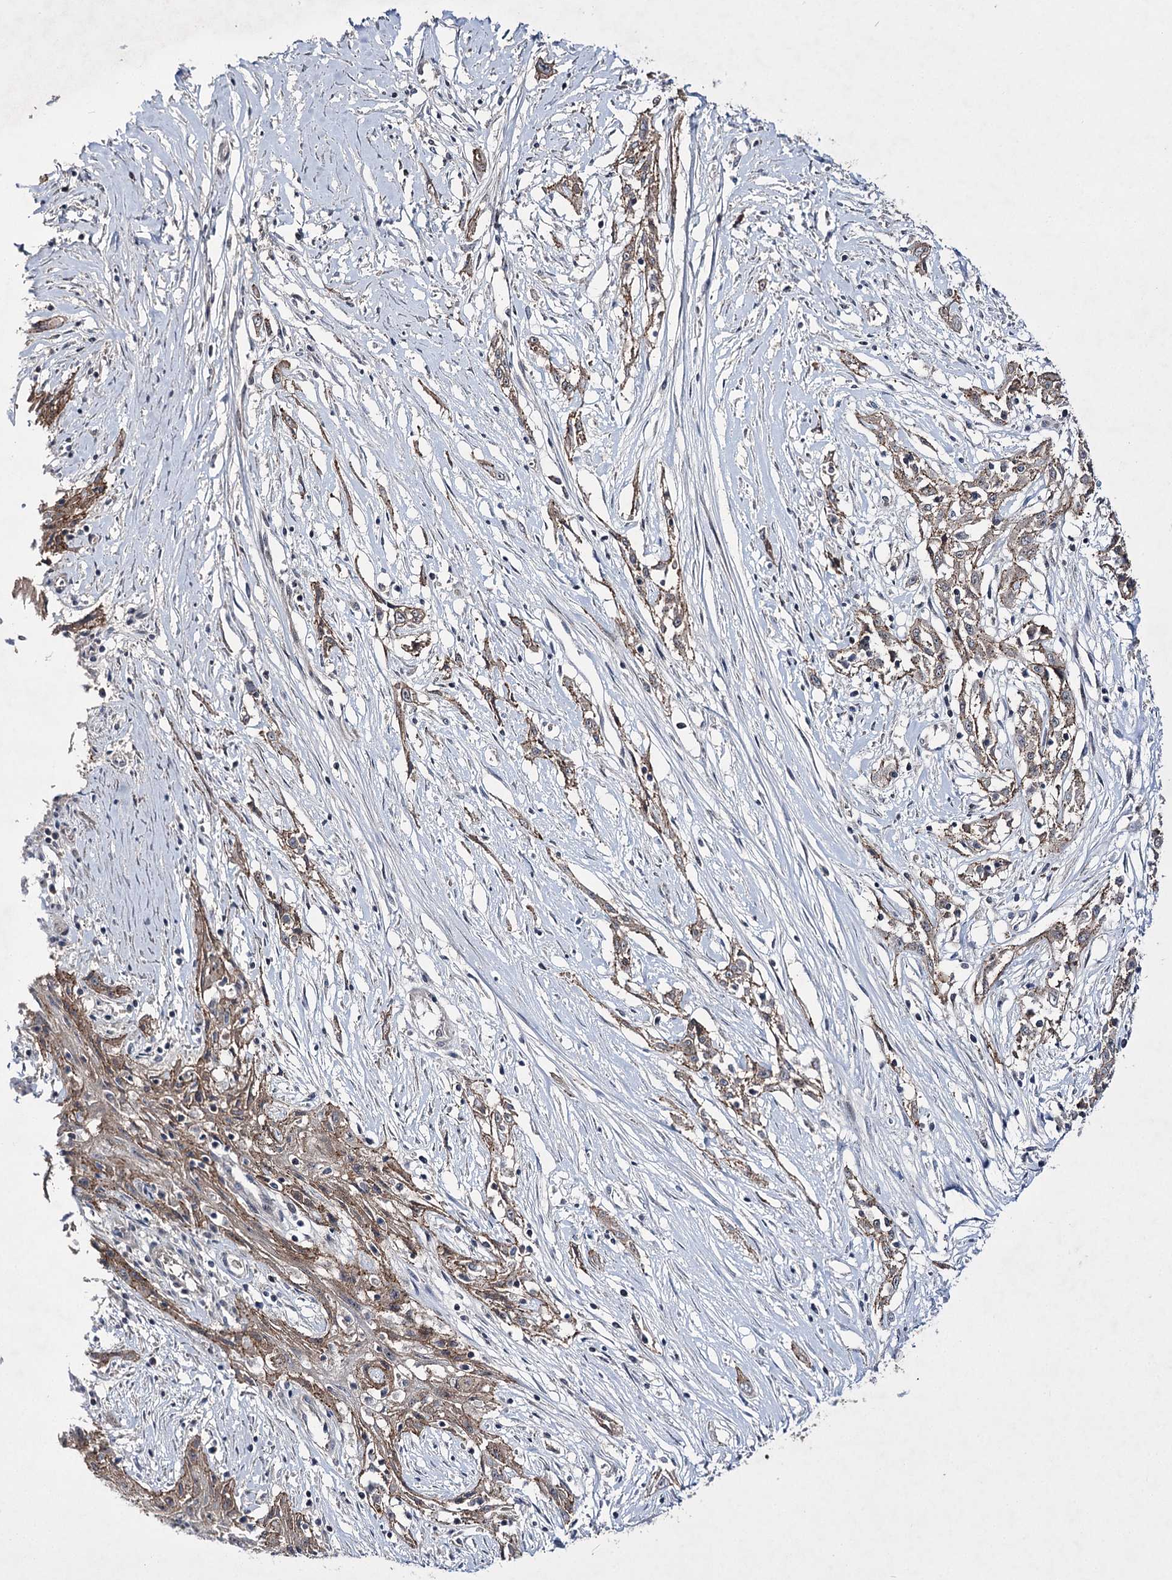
{"staining": {"intensity": "moderate", "quantity": "25%-75%", "location": "cytoplasmic/membranous"}, "tissue": "skin cancer", "cell_type": "Tumor cells", "image_type": "cancer", "snomed": [{"axis": "morphology", "description": "Squamous cell carcinoma, NOS"}, {"axis": "morphology", "description": "Squamous cell carcinoma, metastatic, NOS"}, {"axis": "topography", "description": "Skin"}, {"axis": "topography", "description": "Lymph node"}], "caption": "Immunohistochemical staining of skin cancer shows medium levels of moderate cytoplasmic/membranous expression in approximately 25%-75% of tumor cells. Immunohistochemistry stains the protein in brown and the nuclei are stained blue.", "gene": "HOXC11", "patient": {"sex": "male", "age": 75}}